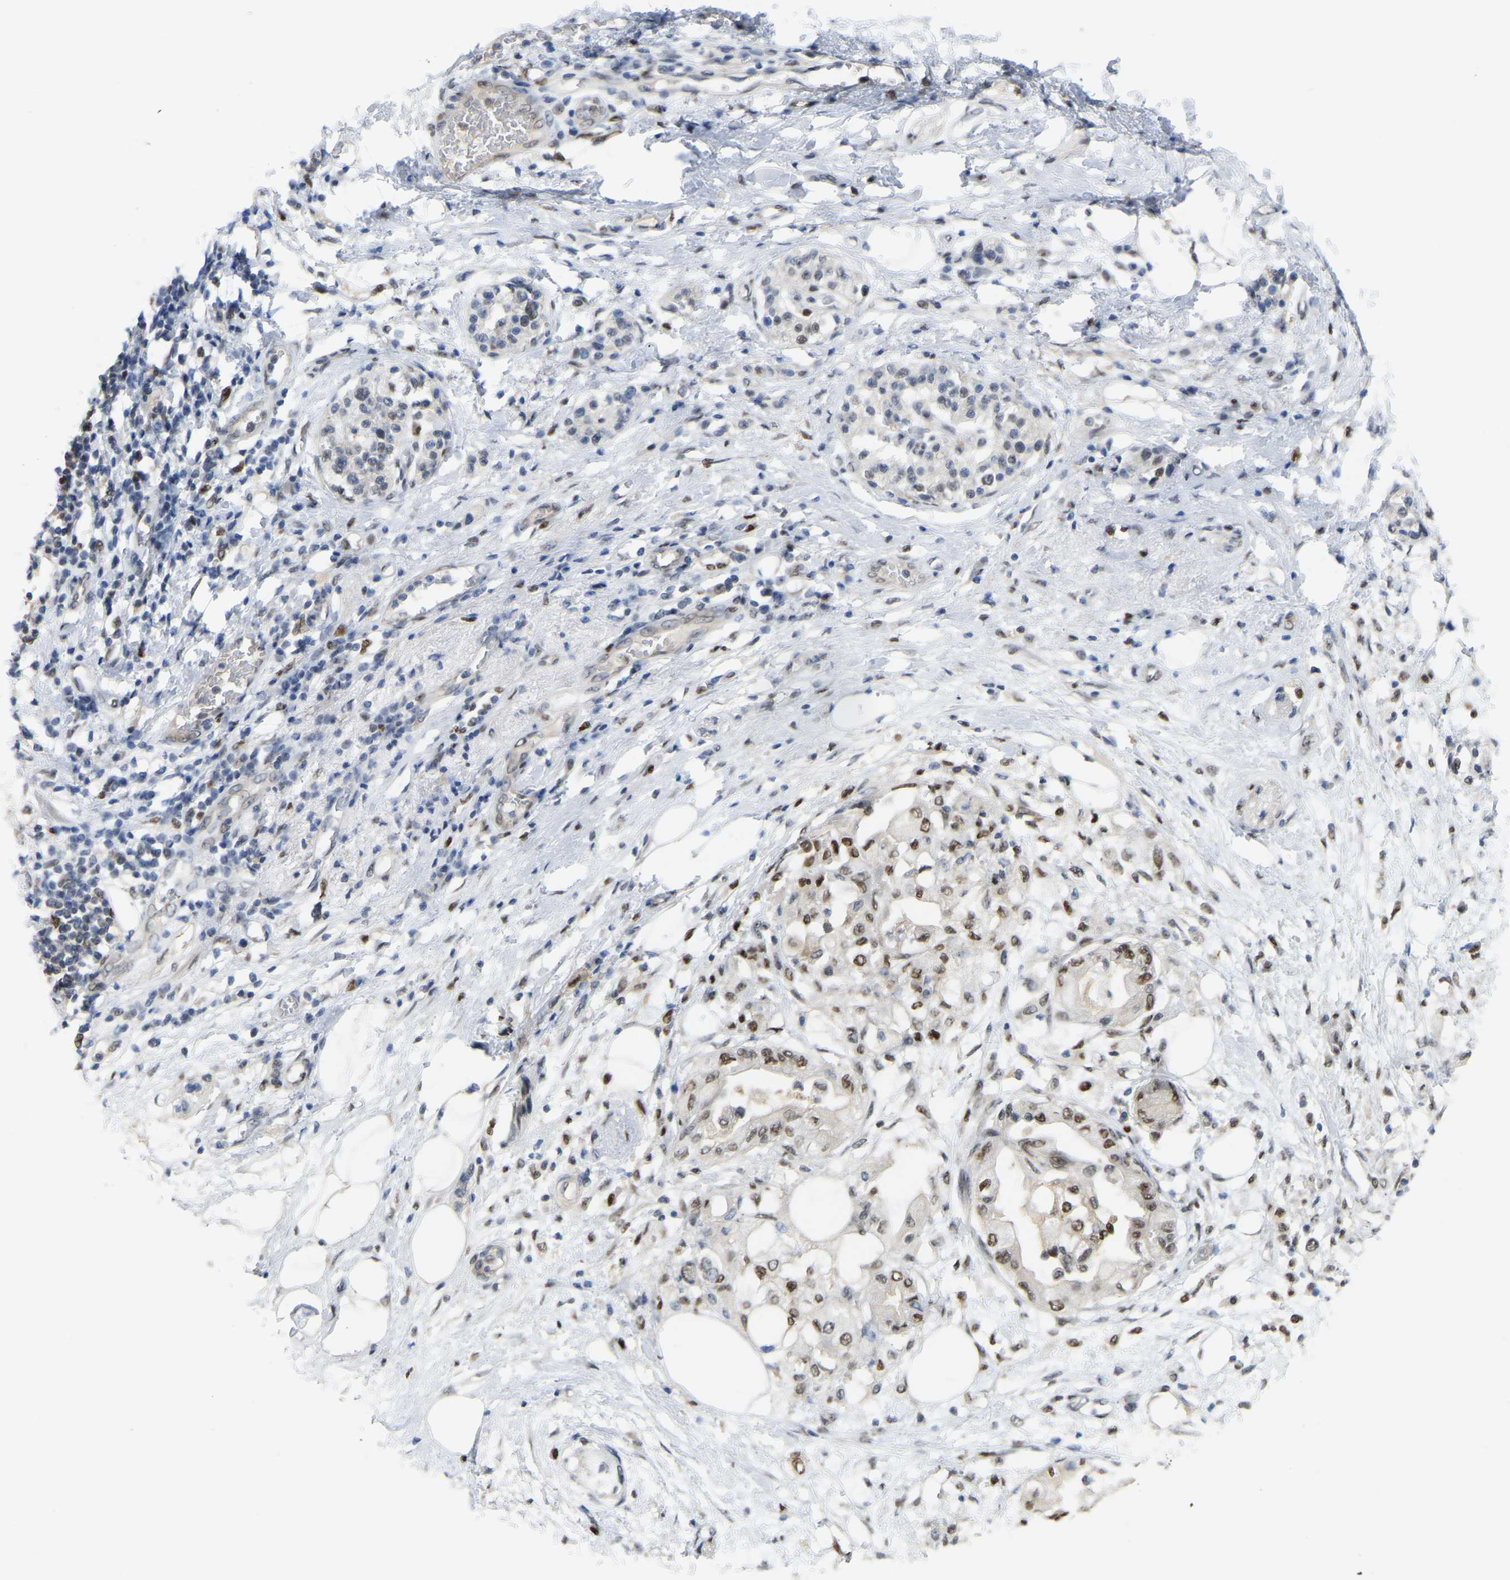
{"staining": {"intensity": "moderate", "quantity": ">75%", "location": "nuclear"}, "tissue": "pancreatic cancer", "cell_type": "Tumor cells", "image_type": "cancer", "snomed": [{"axis": "morphology", "description": "Normal tissue, NOS"}, {"axis": "morphology", "description": "Adenocarcinoma, NOS"}, {"axis": "topography", "description": "Pancreas"}, {"axis": "topography", "description": "Duodenum"}], "caption": "This is an image of immunohistochemistry staining of pancreatic cancer, which shows moderate expression in the nuclear of tumor cells.", "gene": "KLRG2", "patient": {"sex": "female", "age": 60}}